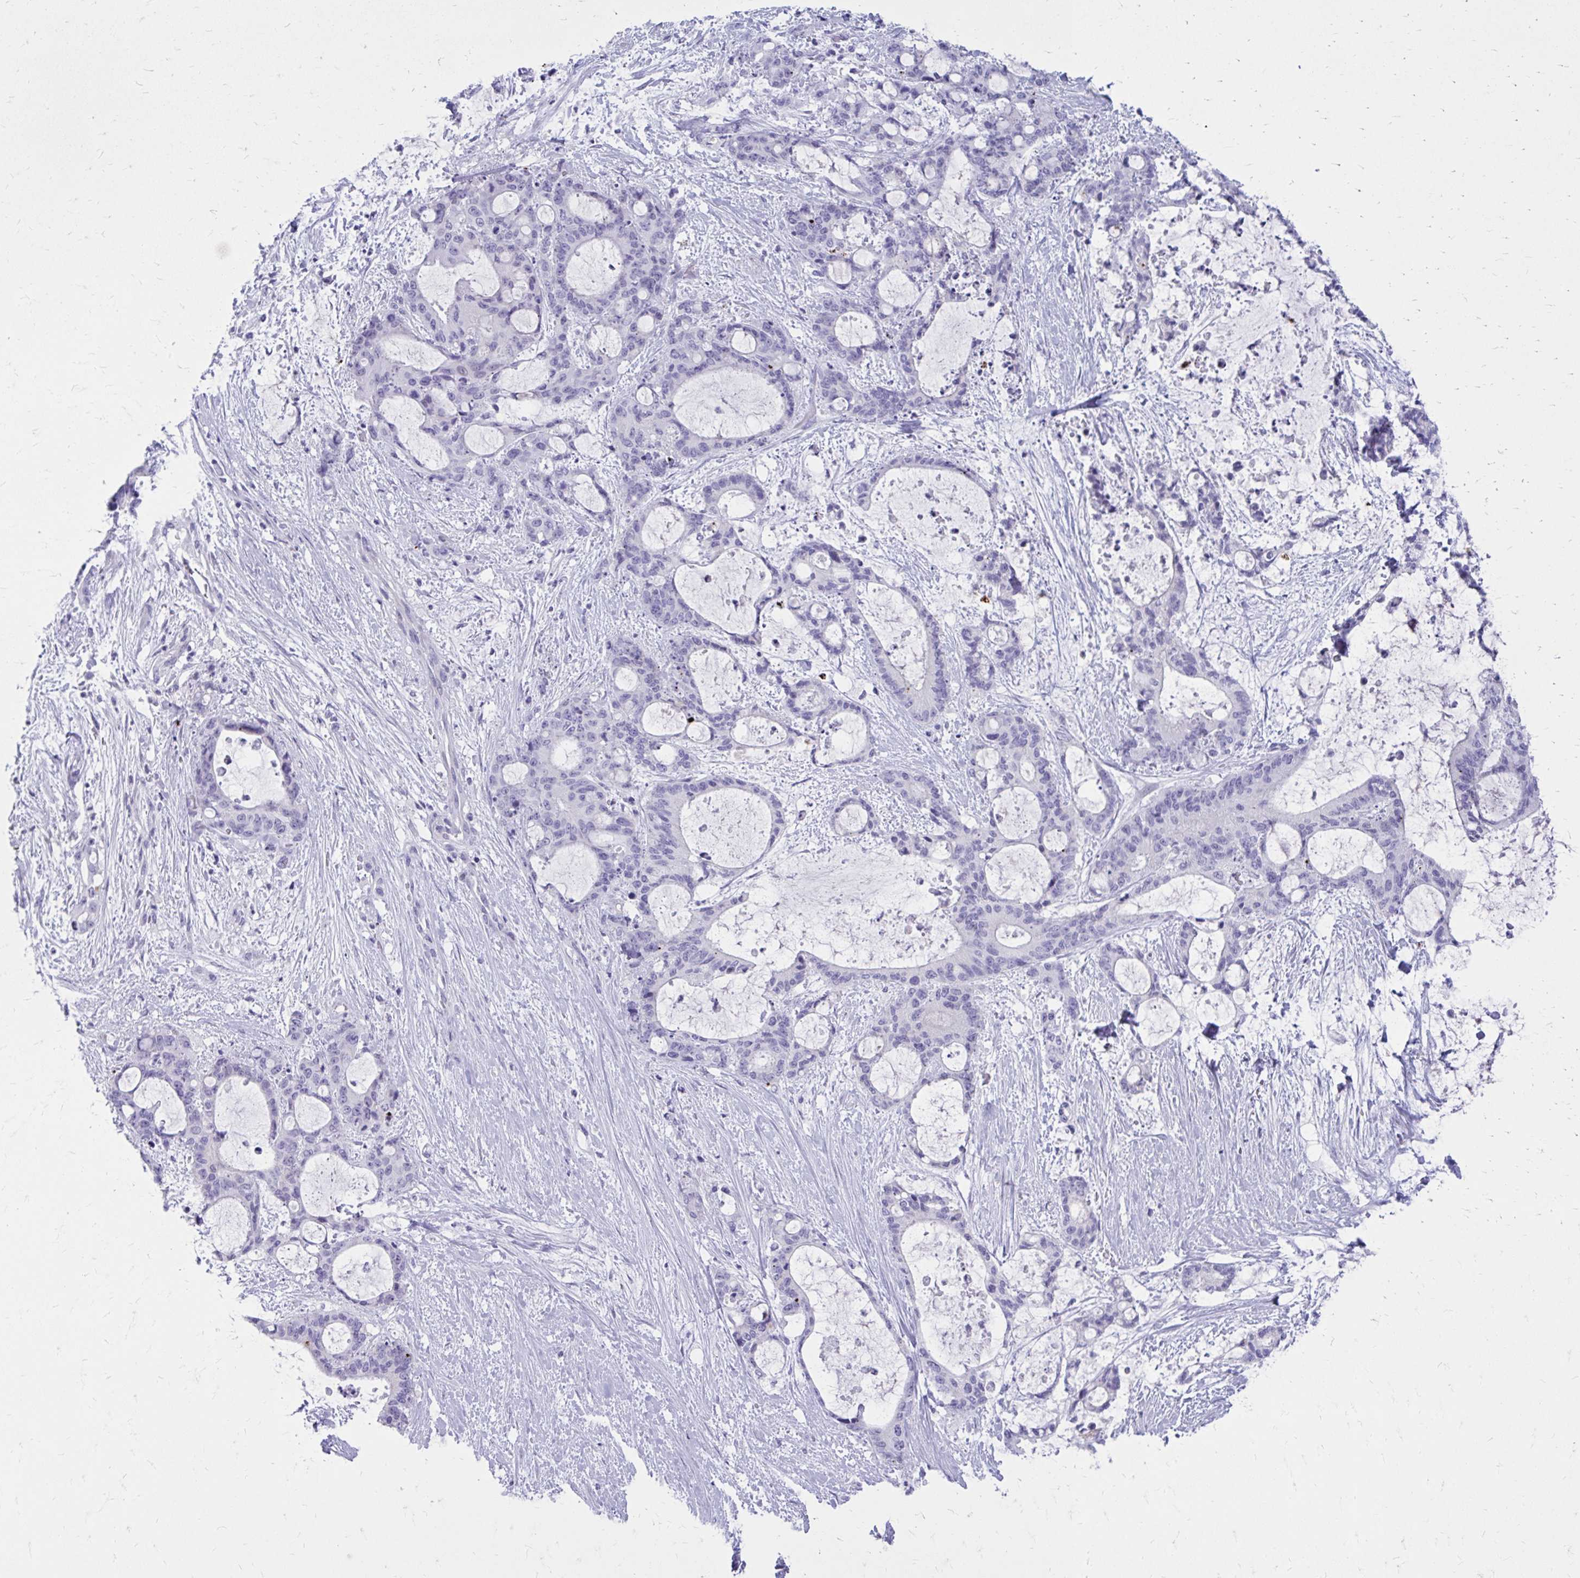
{"staining": {"intensity": "negative", "quantity": "none", "location": "none"}, "tissue": "liver cancer", "cell_type": "Tumor cells", "image_type": "cancer", "snomed": [{"axis": "morphology", "description": "Normal tissue, NOS"}, {"axis": "morphology", "description": "Cholangiocarcinoma"}, {"axis": "topography", "description": "Liver"}, {"axis": "topography", "description": "Peripheral nerve tissue"}], "caption": "This image is of liver cancer (cholangiocarcinoma) stained with immunohistochemistry to label a protein in brown with the nuclei are counter-stained blue. There is no positivity in tumor cells.", "gene": "LCN15", "patient": {"sex": "female", "age": 73}}